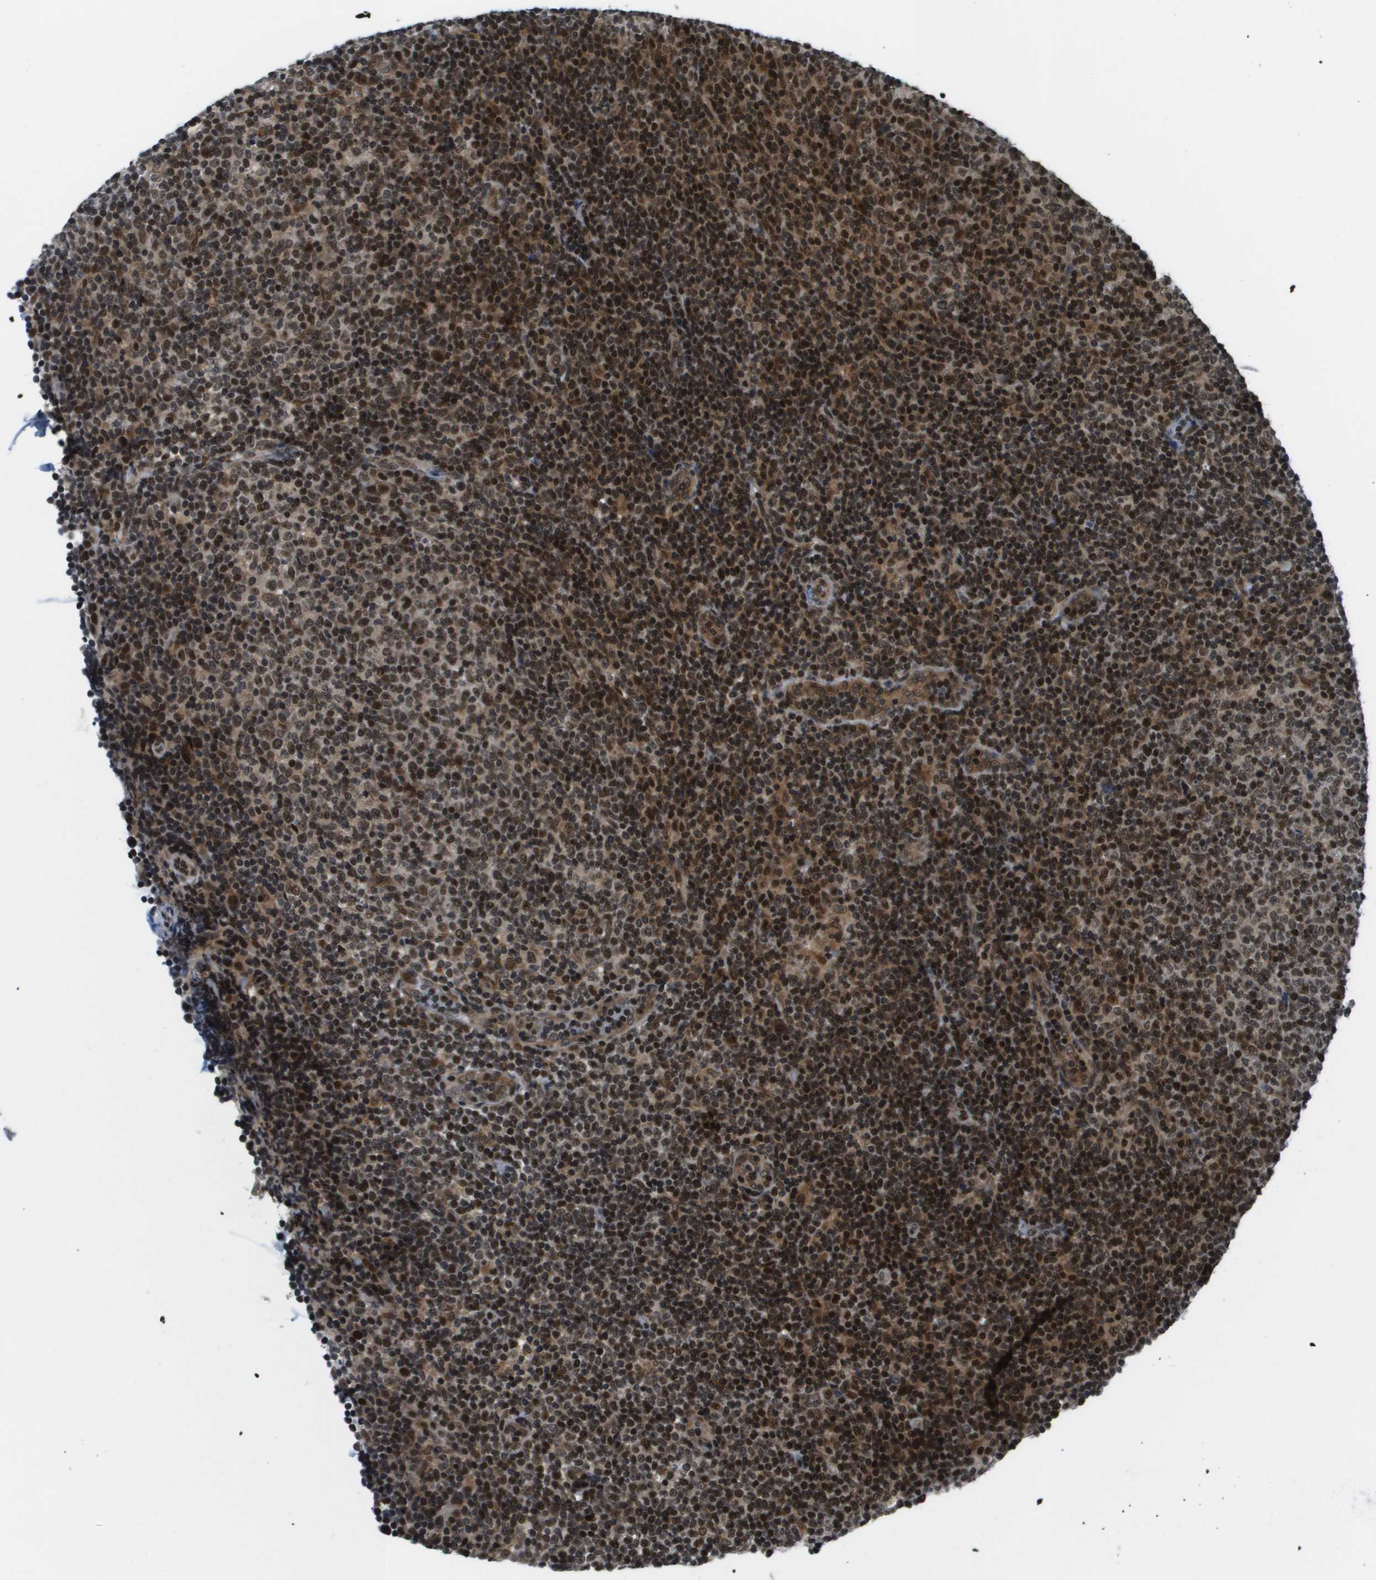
{"staining": {"intensity": "strong", "quantity": ">75%", "location": "cytoplasmic/membranous,nuclear"}, "tissue": "lymphoma", "cell_type": "Tumor cells", "image_type": "cancer", "snomed": [{"axis": "morphology", "description": "Malignant lymphoma, non-Hodgkin's type, Low grade"}, {"axis": "topography", "description": "Lymph node"}], "caption": "Lymphoma tissue demonstrates strong cytoplasmic/membranous and nuclear staining in about >75% of tumor cells, visualized by immunohistochemistry.", "gene": "RECQL4", "patient": {"sex": "male", "age": 70}}